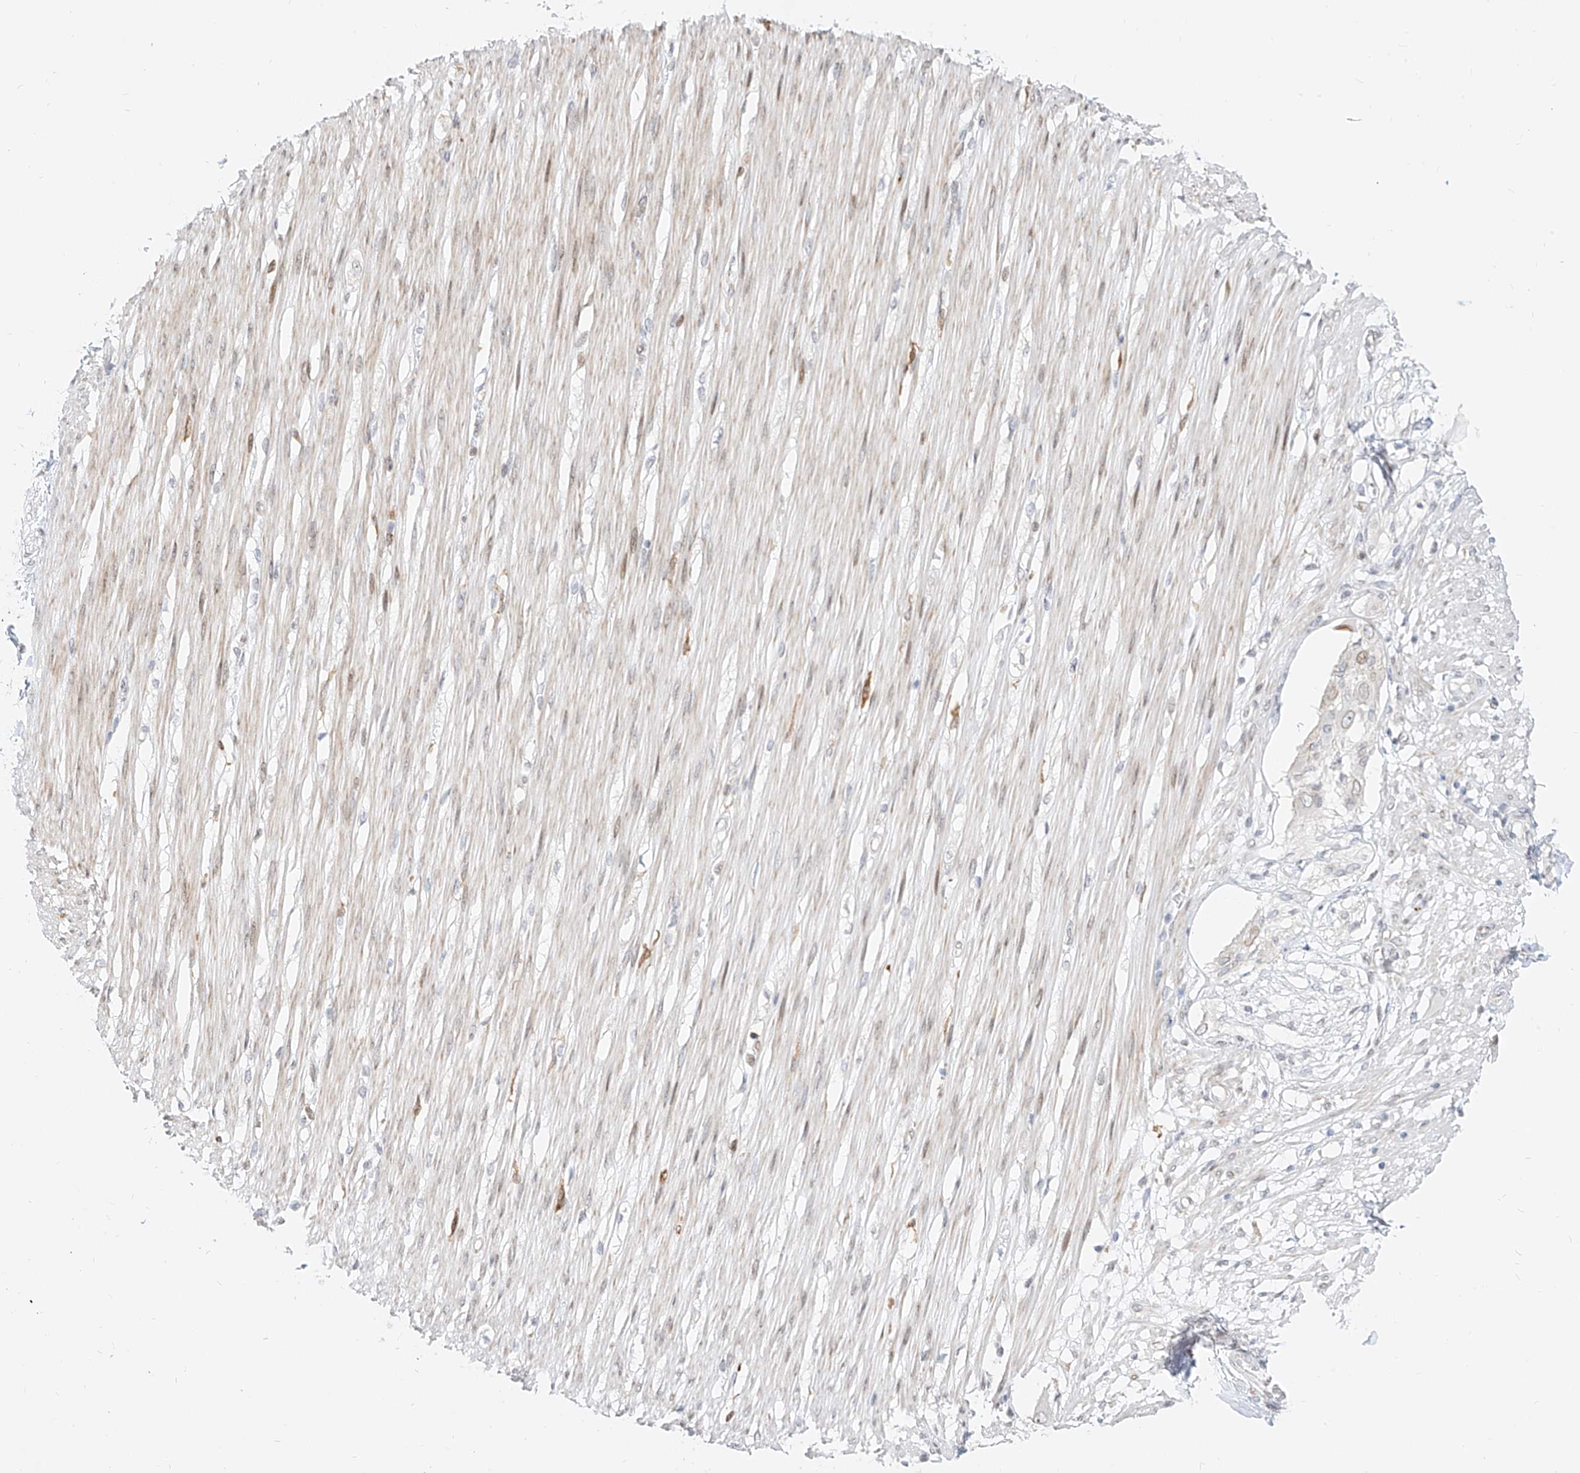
{"staining": {"intensity": "moderate", "quantity": "<25%", "location": "nuclear"}, "tissue": "smooth muscle", "cell_type": "Smooth muscle cells", "image_type": "normal", "snomed": [{"axis": "morphology", "description": "Normal tissue, NOS"}, {"axis": "morphology", "description": "Adenocarcinoma, NOS"}, {"axis": "topography", "description": "Colon"}, {"axis": "topography", "description": "Peripheral nerve tissue"}], "caption": "Immunohistochemical staining of unremarkable human smooth muscle demonstrates <25% levels of moderate nuclear protein expression in approximately <25% of smooth muscle cells. (Stains: DAB (3,3'-diaminobenzidine) in brown, nuclei in blue, Microscopy: brightfield microscopy at high magnification).", "gene": "NHSL1", "patient": {"sex": "male", "age": 14}}